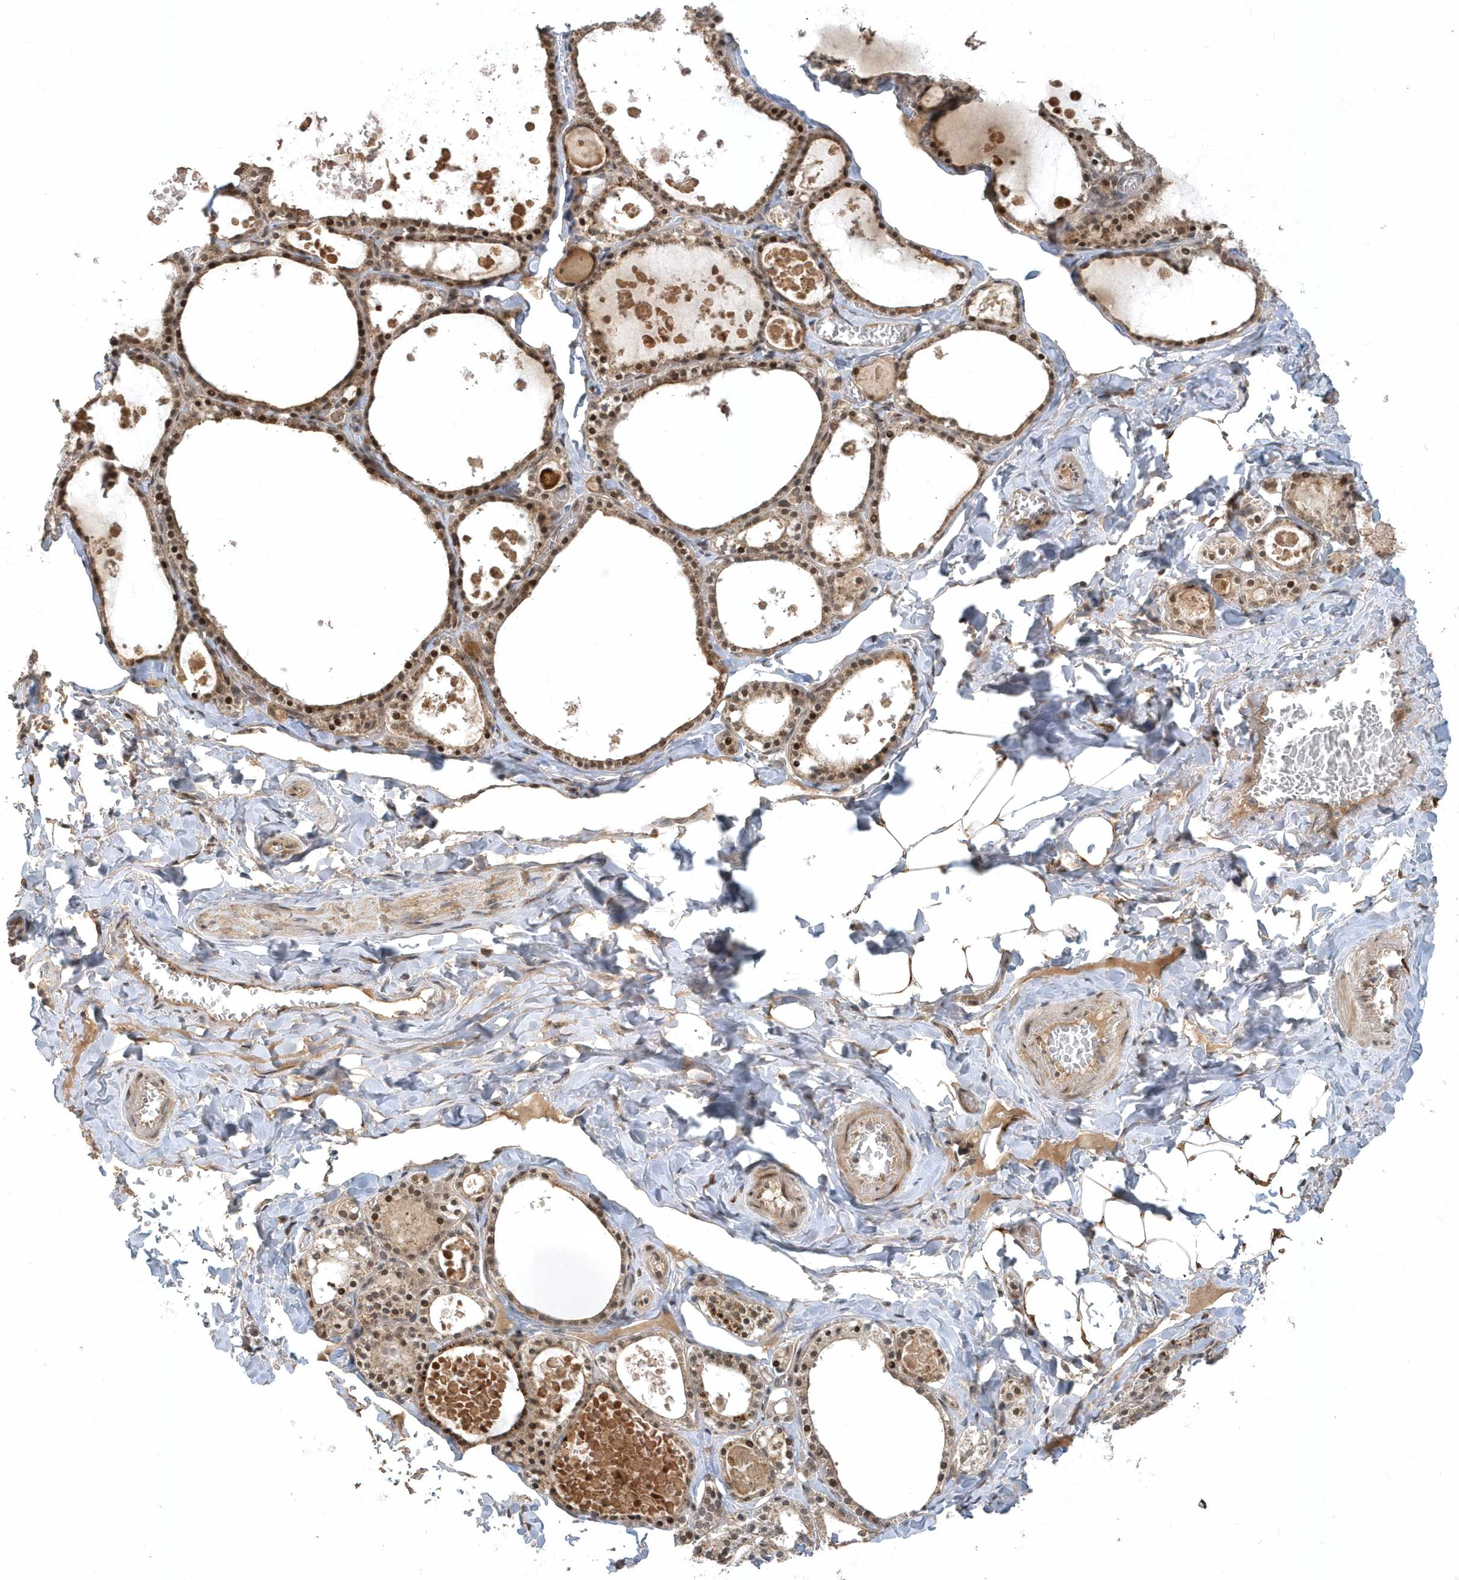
{"staining": {"intensity": "moderate", "quantity": ">75%", "location": "cytoplasmic/membranous,nuclear"}, "tissue": "thyroid gland", "cell_type": "Glandular cells", "image_type": "normal", "snomed": [{"axis": "morphology", "description": "Normal tissue, NOS"}, {"axis": "topography", "description": "Thyroid gland"}], "caption": "High-magnification brightfield microscopy of normal thyroid gland stained with DAB (3,3'-diaminobenzidine) (brown) and counterstained with hematoxylin (blue). glandular cells exhibit moderate cytoplasmic/membranous,nuclear staining is appreciated in about>75% of cells.", "gene": "TRAIP", "patient": {"sex": "male", "age": 56}}